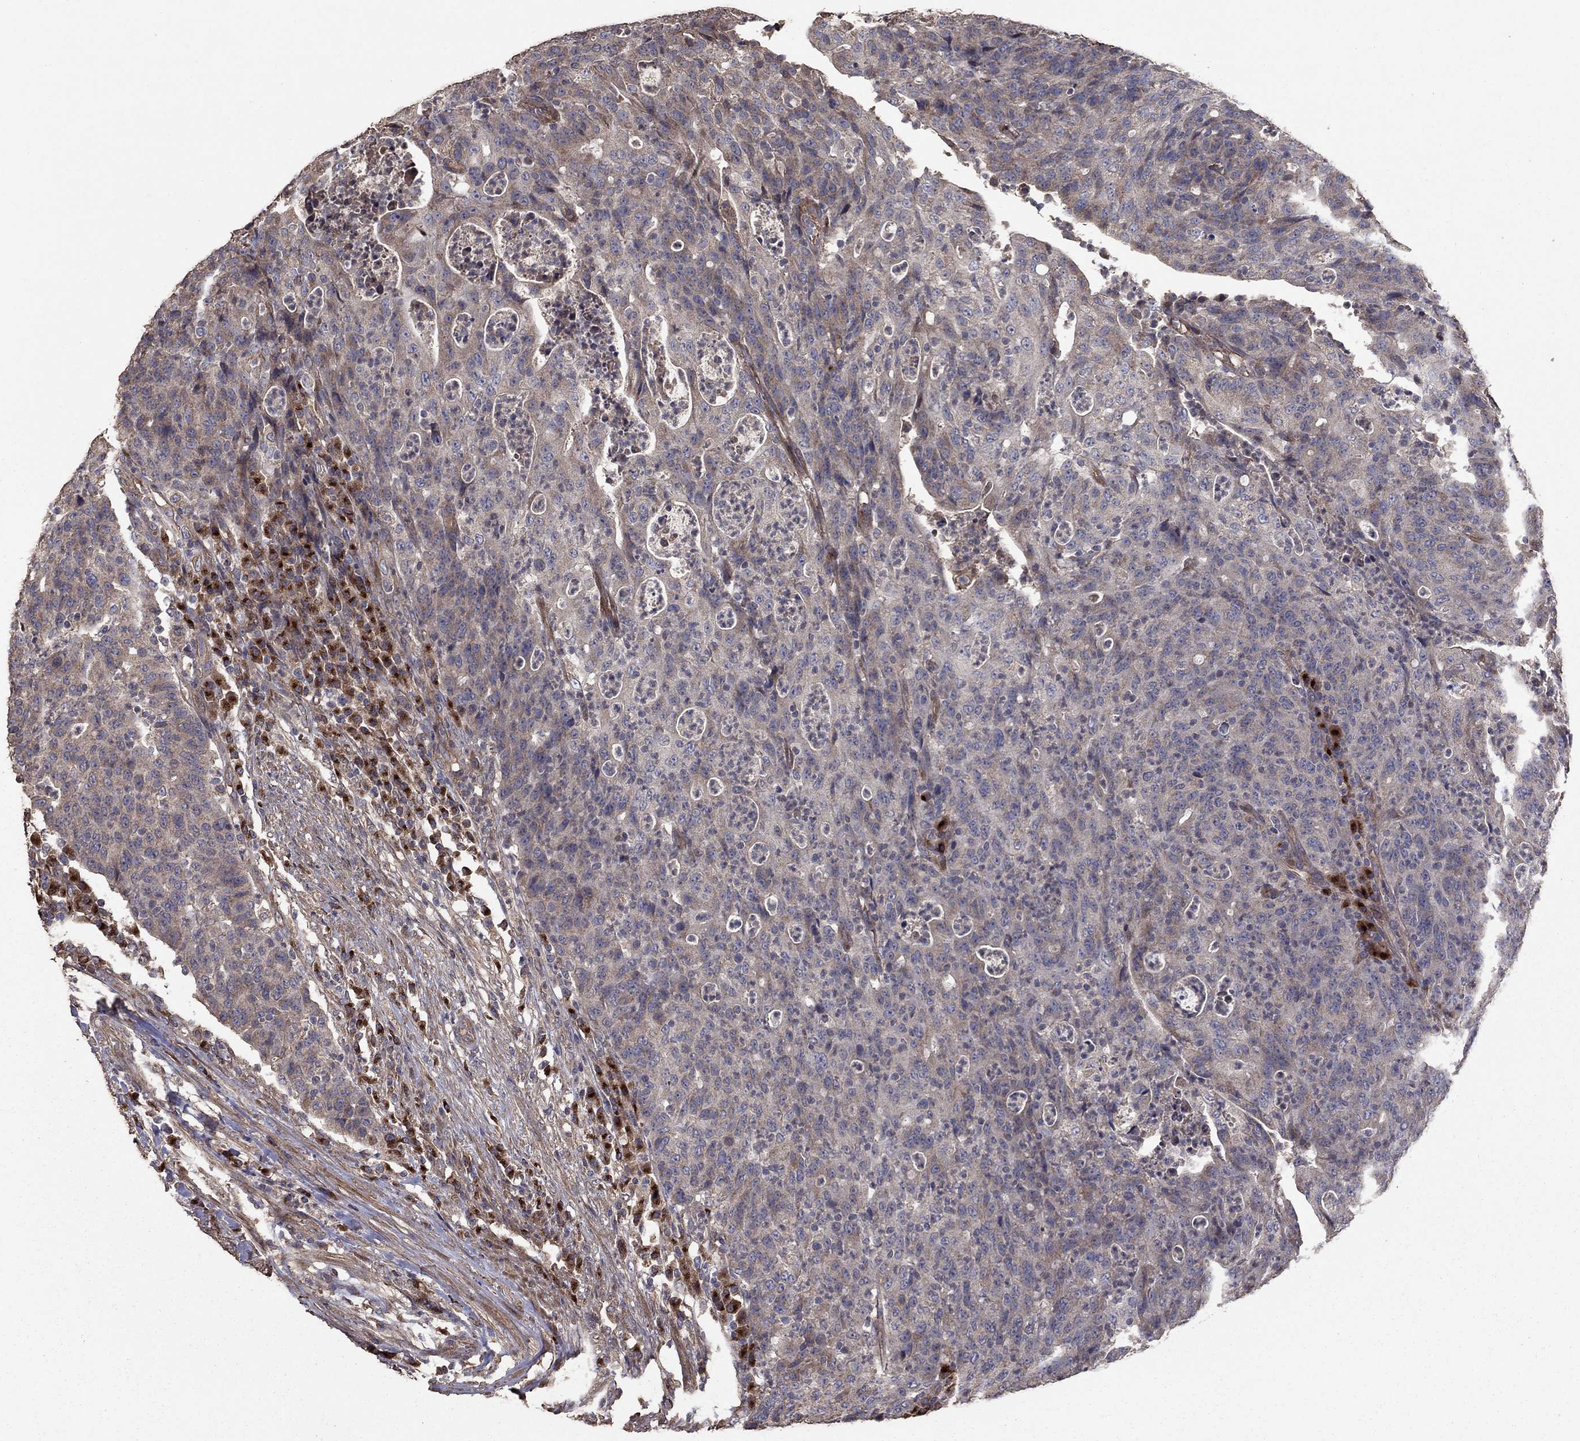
{"staining": {"intensity": "negative", "quantity": "none", "location": "none"}, "tissue": "colorectal cancer", "cell_type": "Tumor cells", "image_type": "cancer", "snomed": [{"axis": "morphology", "description": "Adenocarcinoma, NOS"}, {"axis": "topography", "description": "Colon"}], "caption": "Tumor cells are negative for protein expression in human colorectal adenocarcinoma.", "gene": "FLT4", "patient": {"sex": "male", "age": 70}}